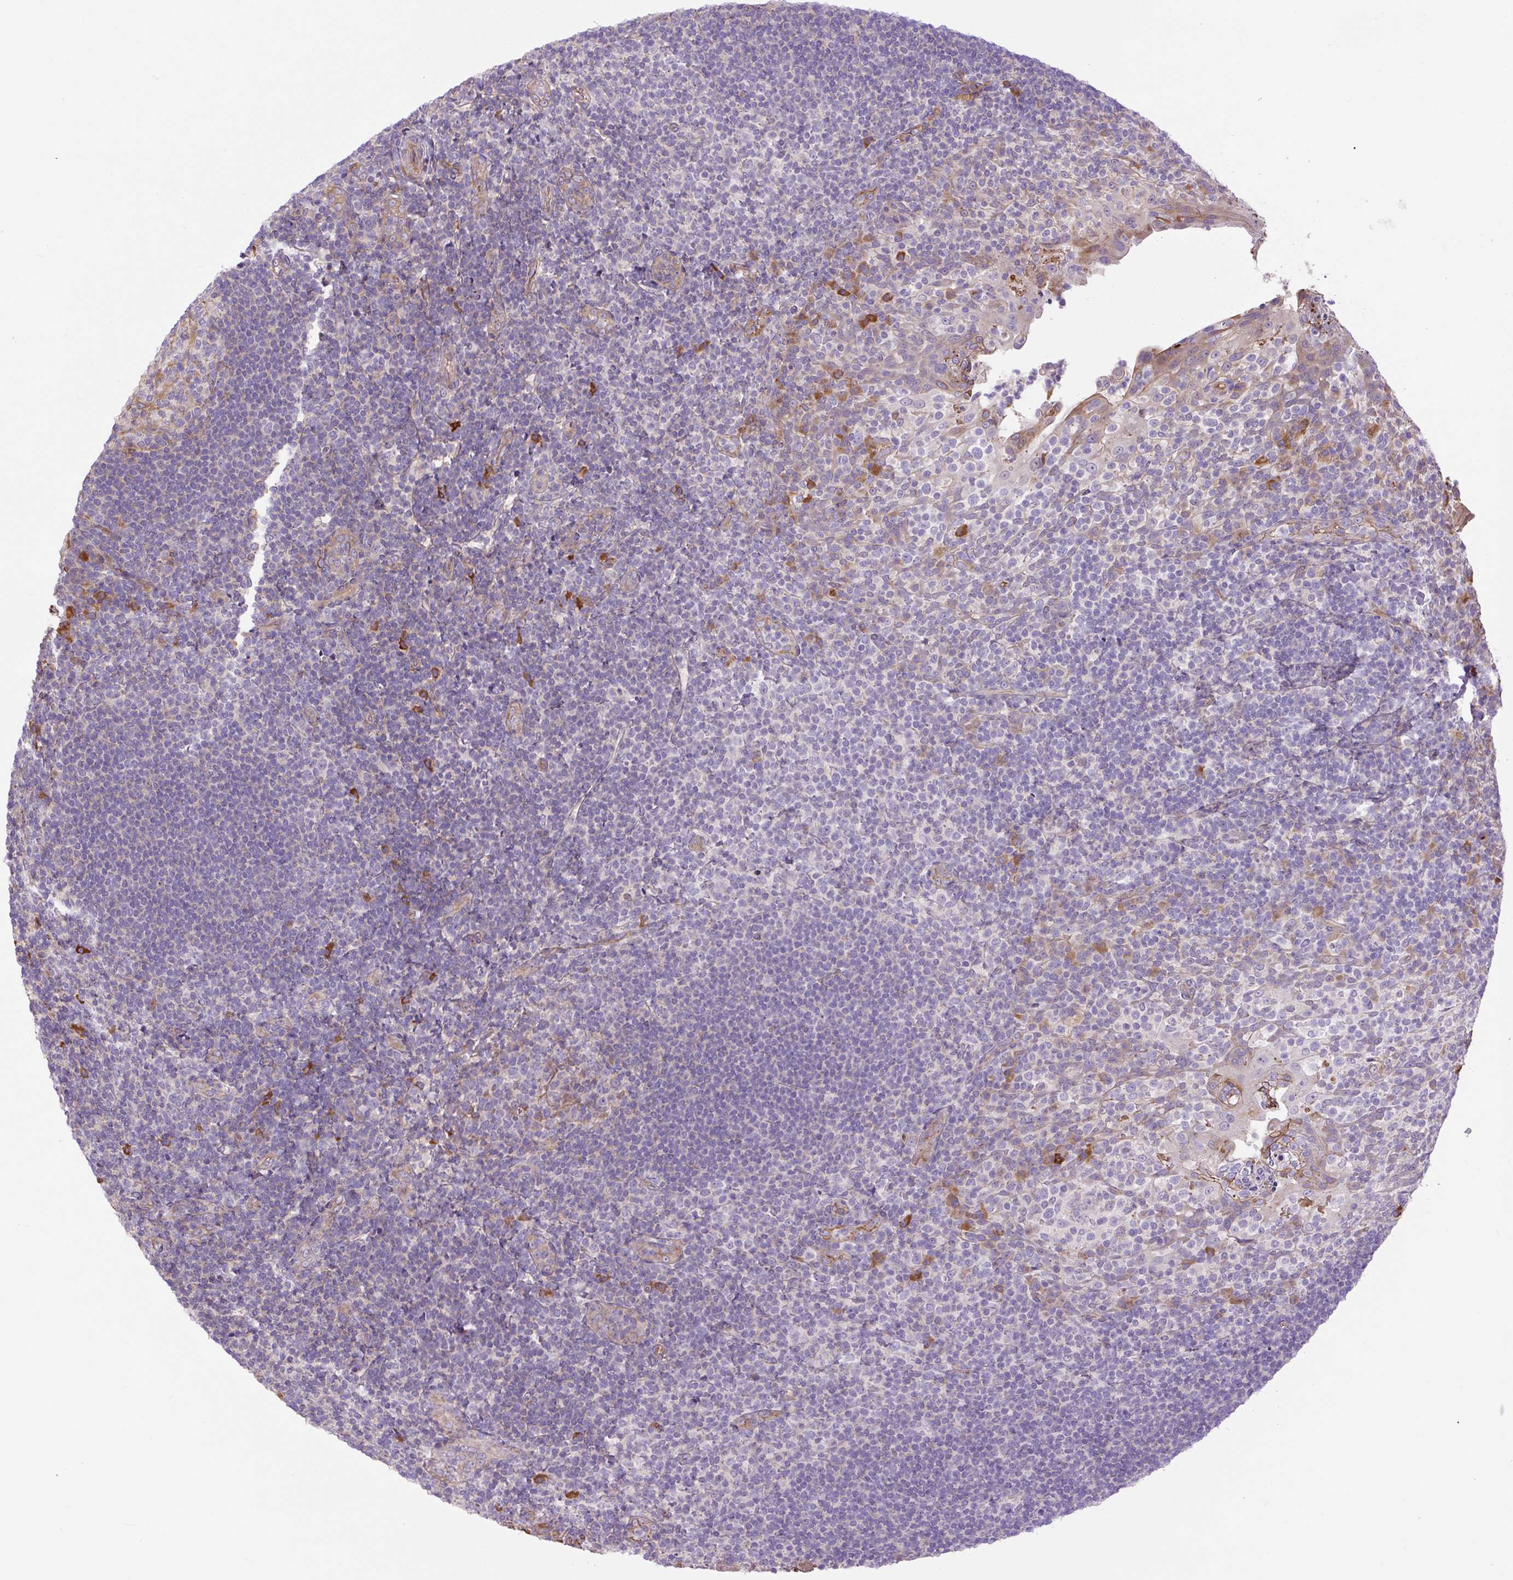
{"staining": {"intensity": "moderate", "quantity": "<25%", "location": "cytoplasmic/membranous"}, "tissue": "tonsil", "cell_type": "Germinal center cells", "image_type": "normal", "snomed": [{"axis": "morphology", "description": "Normal tissue, NOS"}, {"axis": "topography", "description": "Tonsil"}], "caption": "DAB immunohistochemical staining of benign tonsil shows moderate cytoplasmic/membranous protein positivity in approximately <25% of germinal center cells. The staining was performed using DAB, with brown indicating positive protein expression. Nuclei are stained blue with hematoxylin.", "gene": "PPME1", "patient": {"sex": "female", "age": 10}}